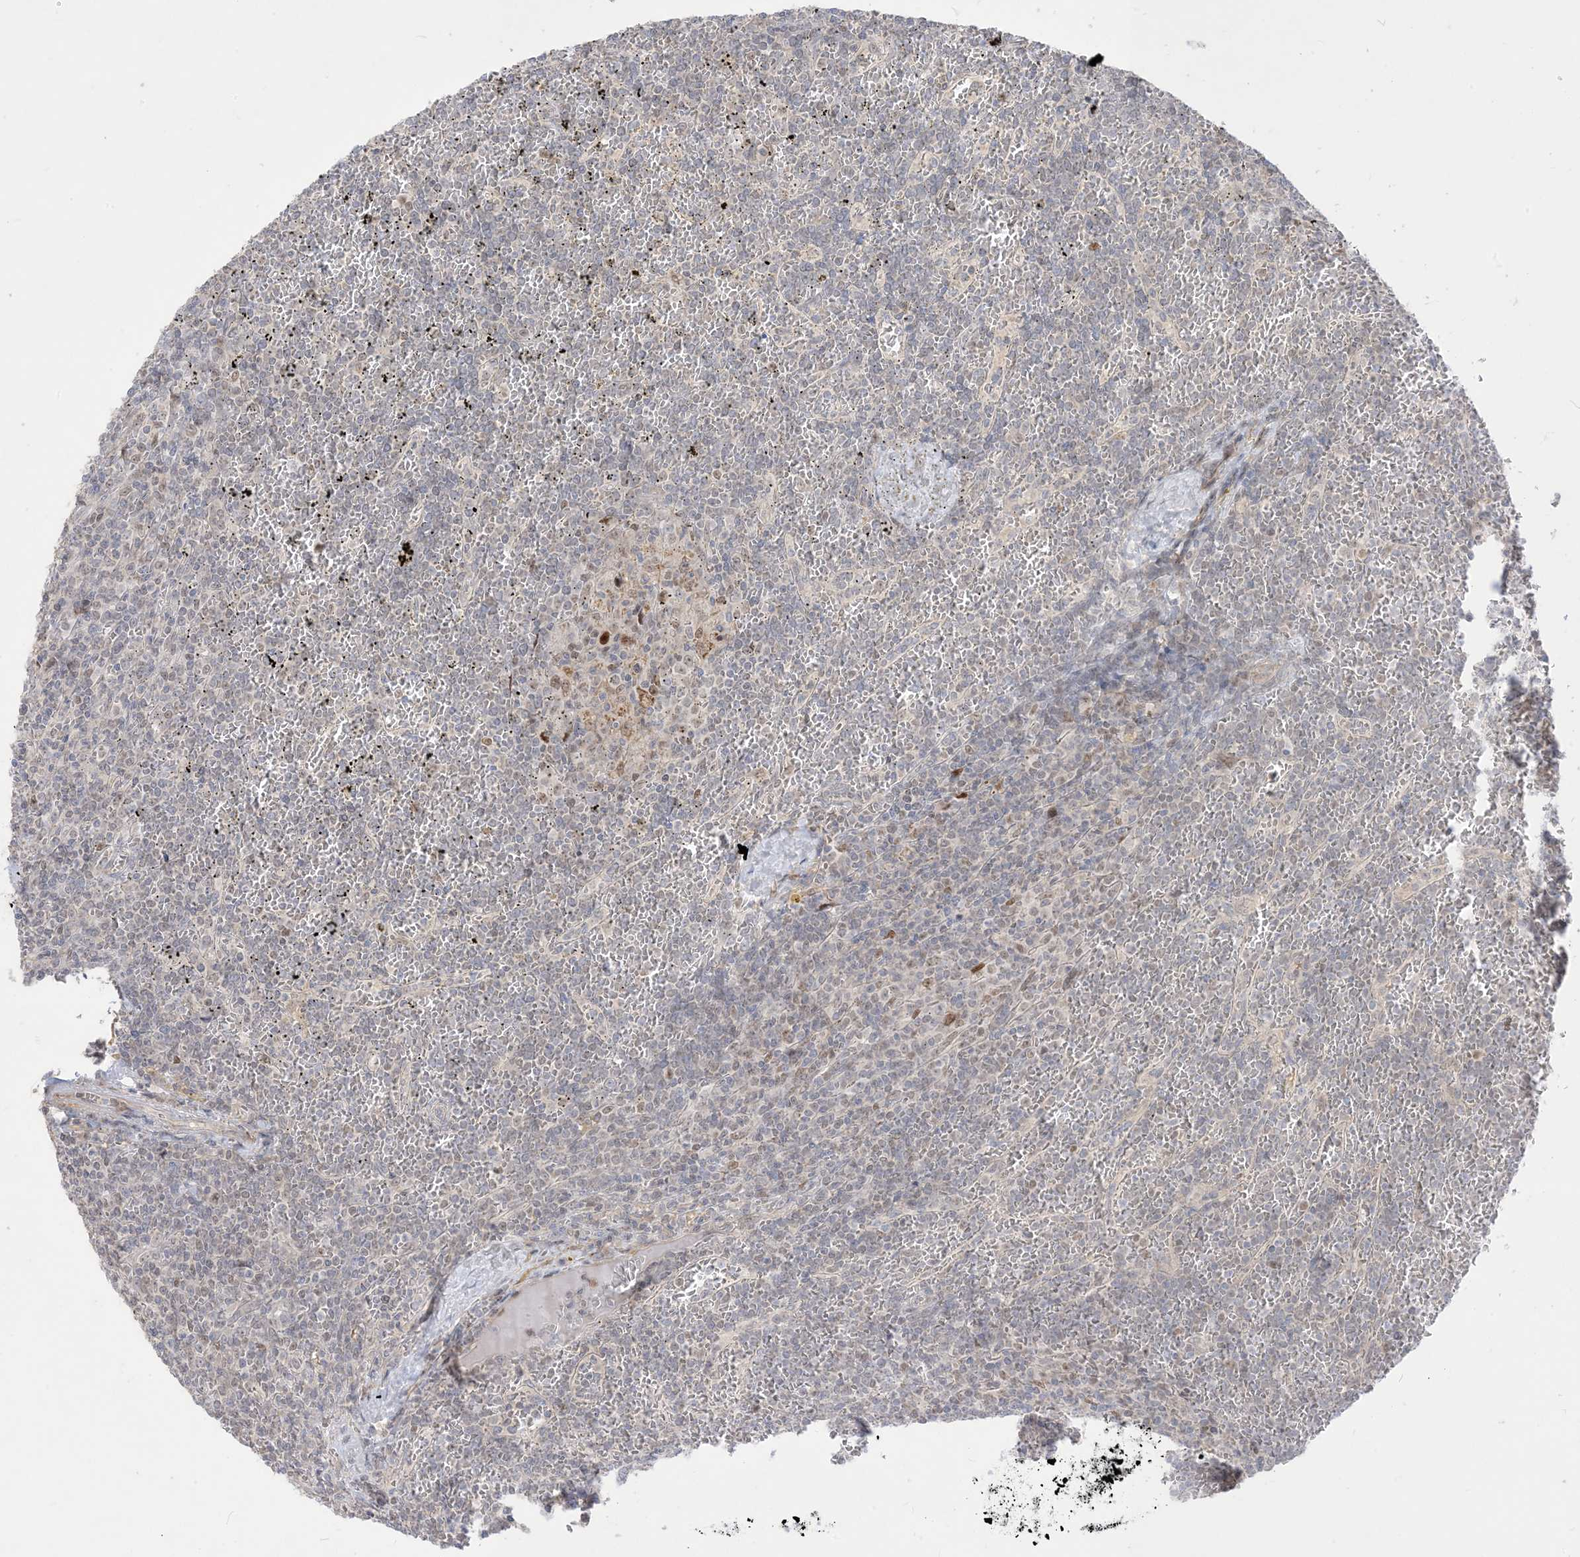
{"staining": {"intensity": "negative", "quantity": "none", "location": "none"}, "tissue": "lymphoma", "cell_type": "Tumor cells", "image_type": "cancer", "snomed": [{"axis": "morphology", "description": "Malignant lymphoma, non-Hodgkin's type, Low grade"}, {"axis": "topography", "description": "Spleen"}], "caption": "There is no significant positivity in tumor cells of lymphoma.", "gene": "BHLHE40", "patient": {"sex": "female", "age": 19}}